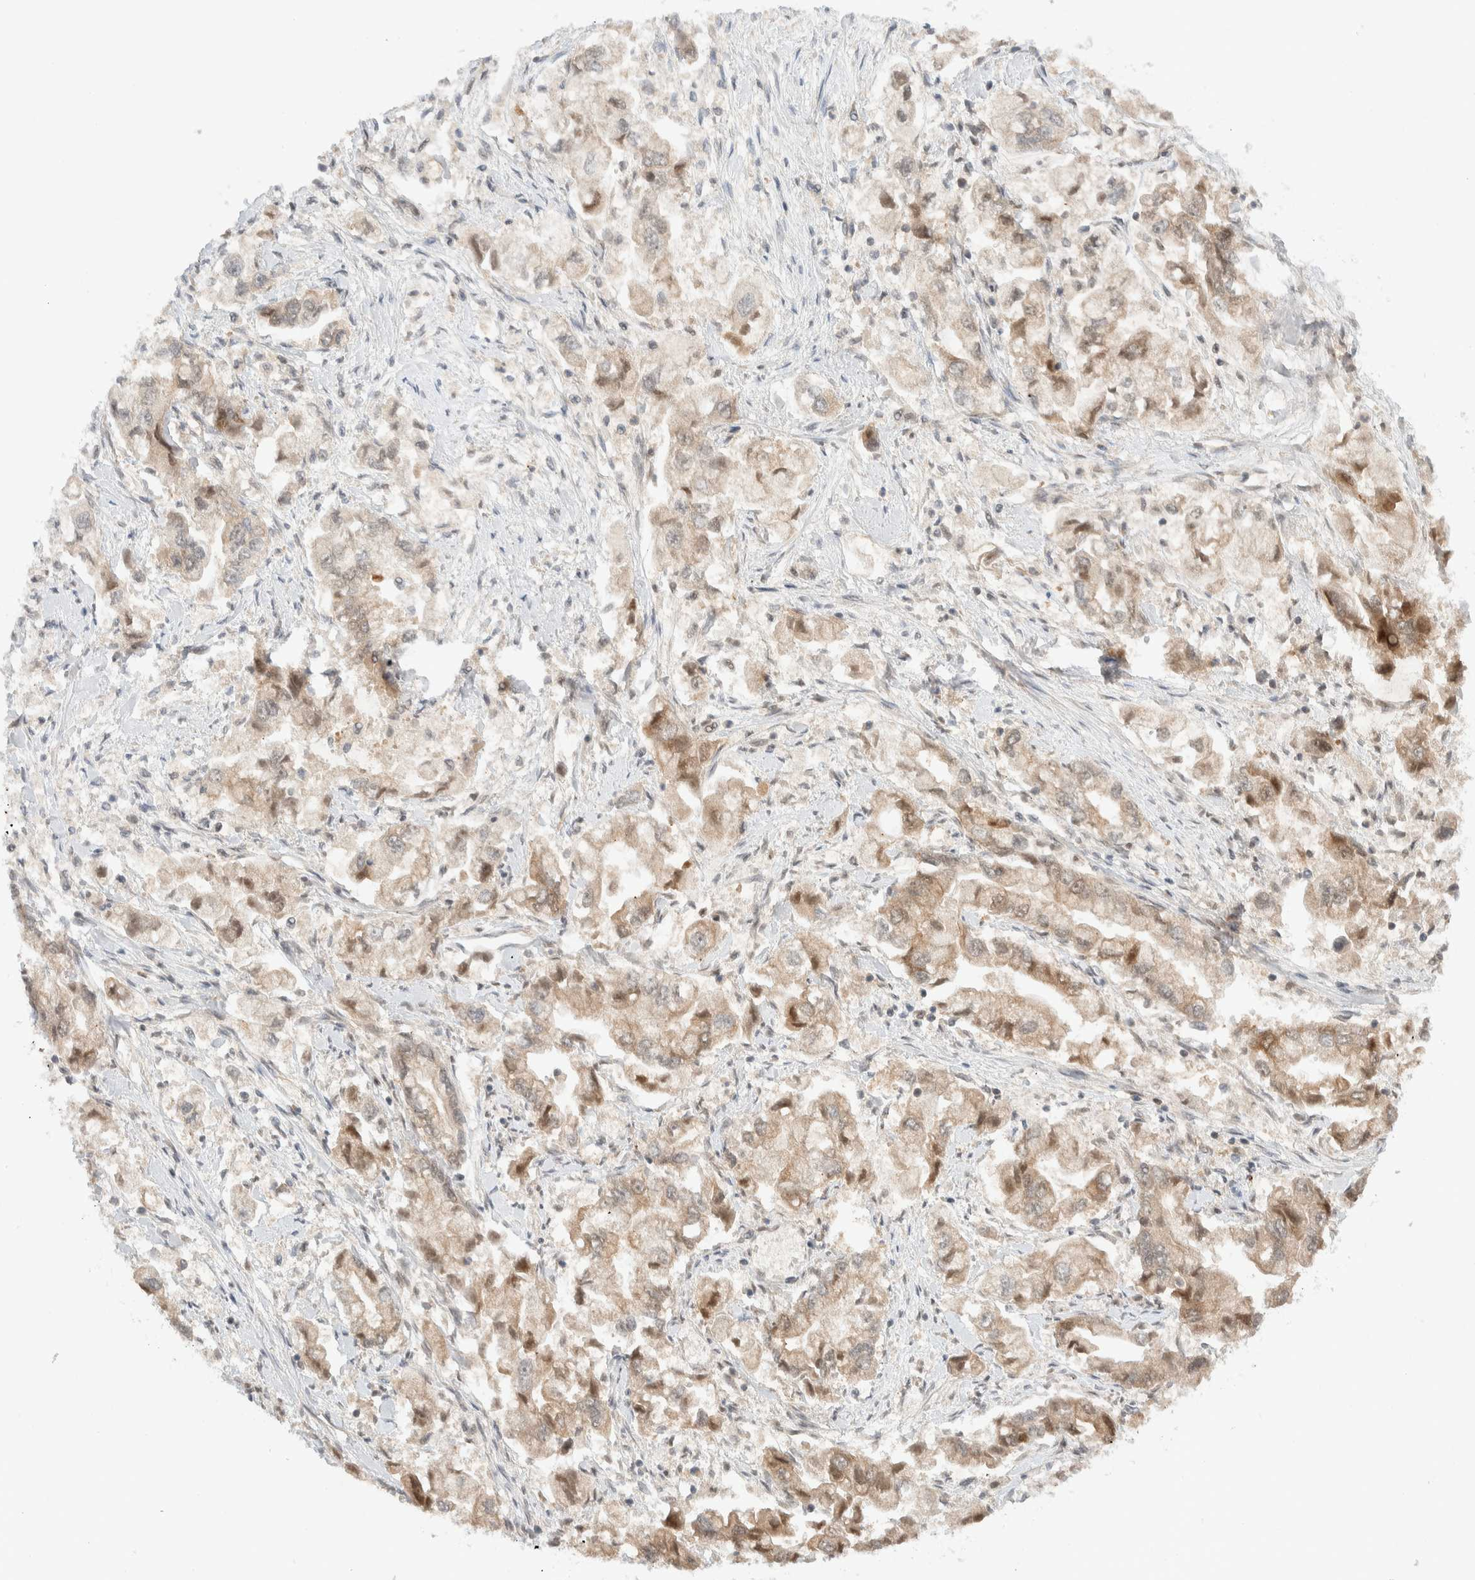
{"staining": {"intensity": "weak", "quantity": ">75%", "location": "cytoplasmic/membranous,nuclear"}, "tissue": "stomach cancer", "cell_type": "Tumor cells", "image_type": "cancer", "snomed": [{"axis": "morphology", "description": "Normal tissue, NOS"}, {"axis": "morphology", "description": "Adenocarcinoma, NOS"}, {"axis": "topography", "description": "Stomach"}], "caption": "Immunohistochemical staining of human adenocarcinoma (stomach) demonstrates low levels of weak cytoplasmic/membranous and nuclear positivity in about >75% of tumor cells. (brown staining indicates protein expression, while blue staining denotes nuclei).", "gene": "C8orf76", "patient": {"sex": "male", "age": 62}}